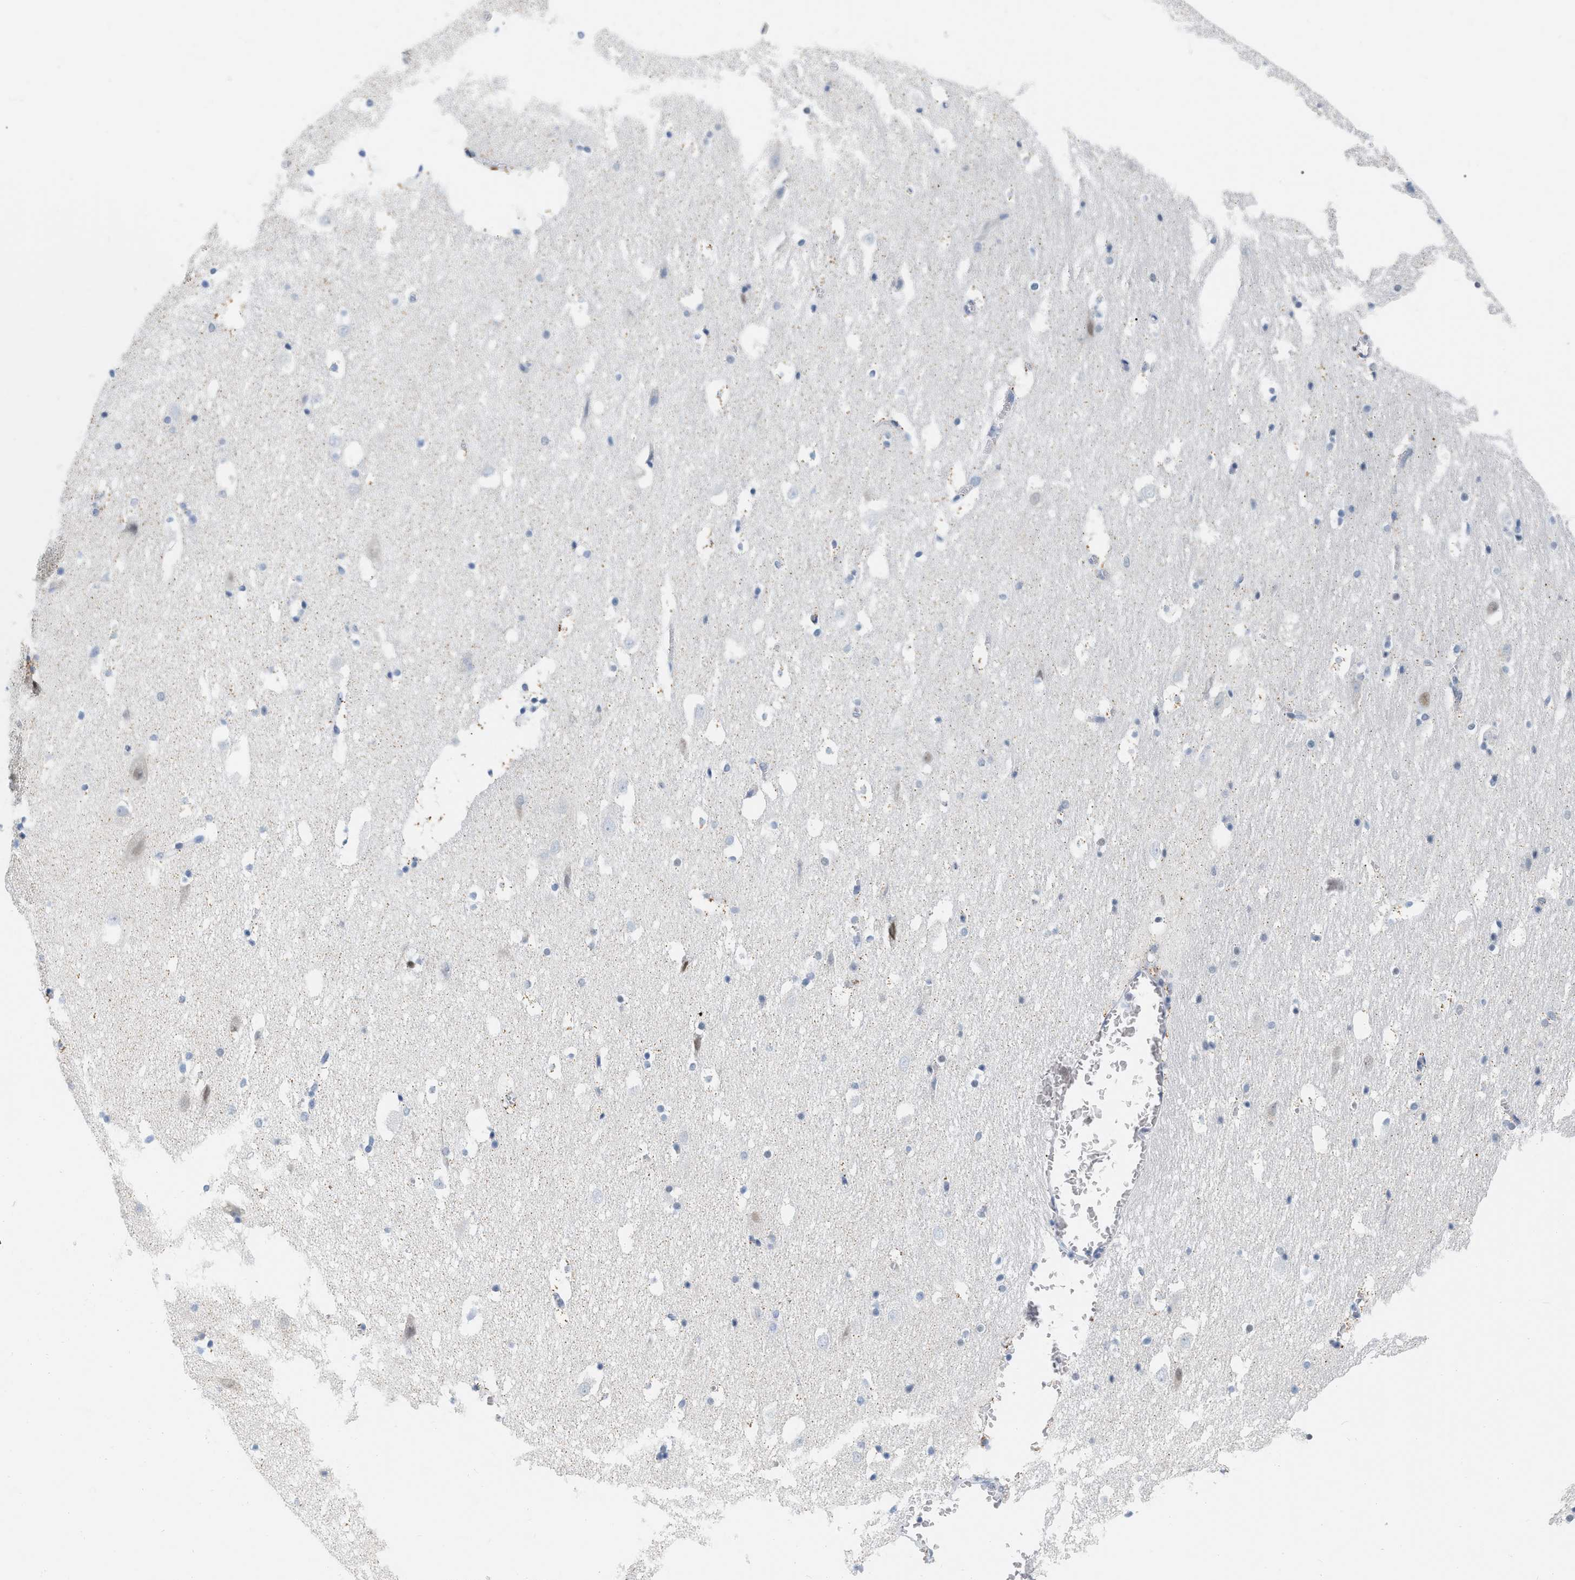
{"staining": {"intensity": "negative", "quantity": "none", "location": "none"}, "tissue": "hippocampus", "cell_type": "Glial cells", "image_type": "normal", "snomed": [{"axis": "morphology", "description": "Normal tissue, NOS"}, {"axis": "topography", "description": "Hippocampus"}], "caption": "The IHC histopathology image has no significant expression in glial cells of hippocampus.", "gene": "XIRP1", "patient": {"sex": "male", "age": 45}}